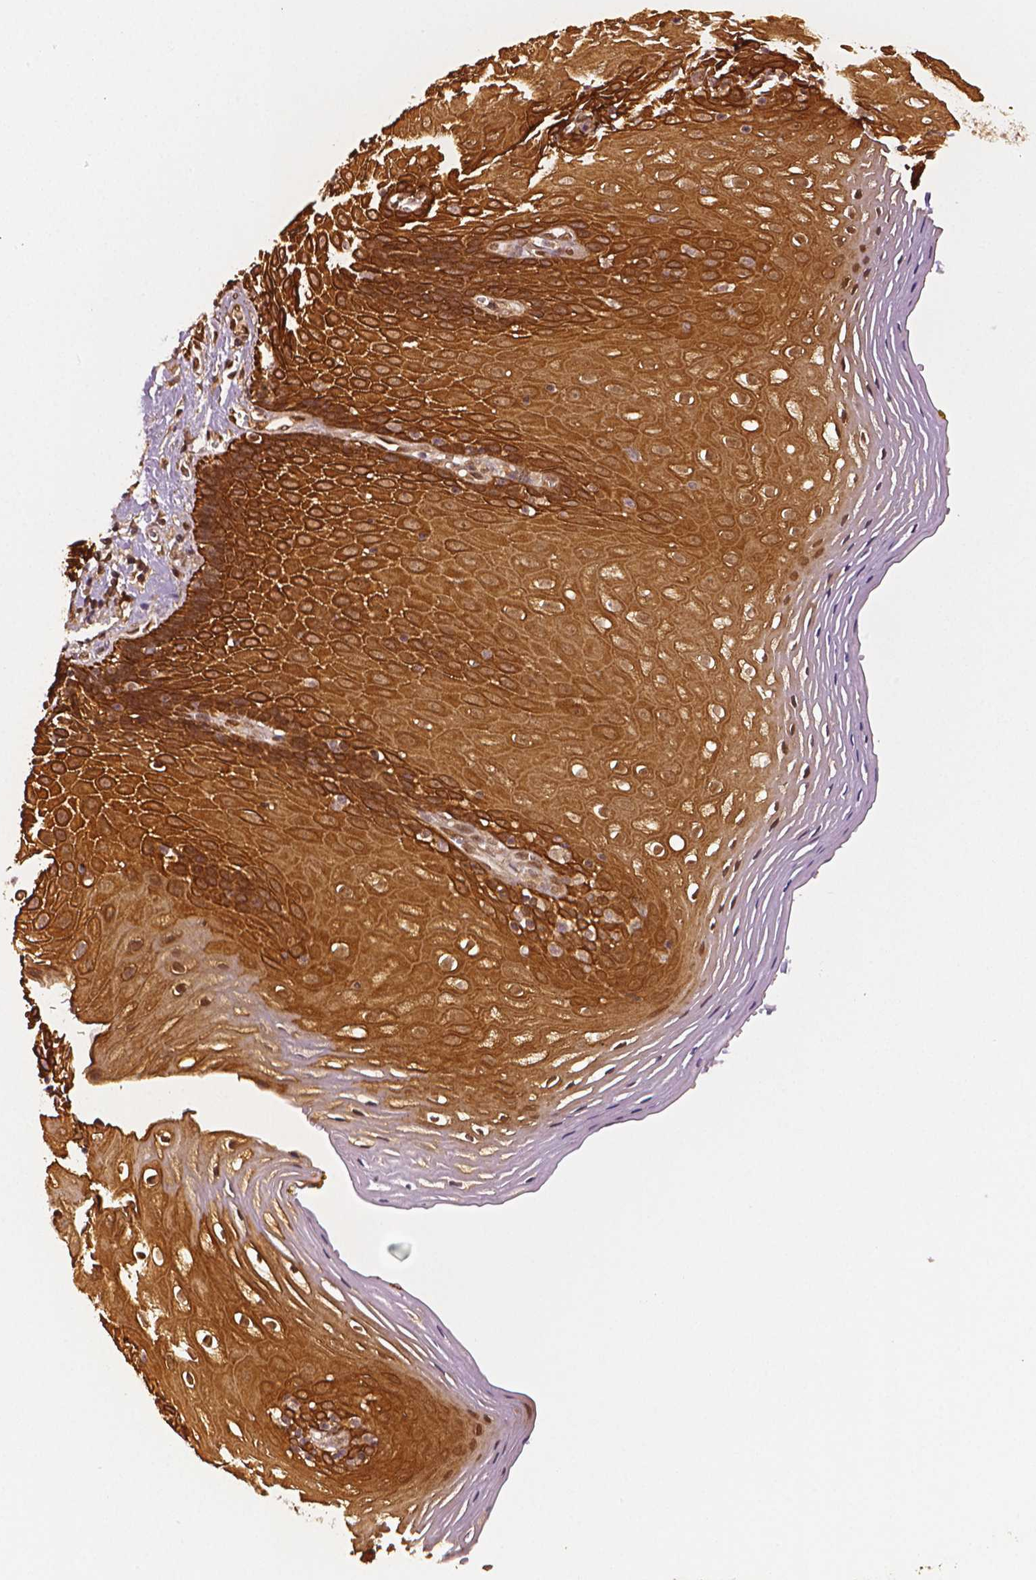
{"staining": {"intensity": "strong", "quantity": ">75%", "location": "cytoplasmic/membranous"}, "tissue": "esophagus", "cell_type": "Squamous epithelial cells", "image_type": "normal", "snomed": [{"axis": "morphology", "description": "Normal tissue, NOS"}, {"axis": "topography", "description": "Esophagus"}], "caption": "Squamous epithelial cells reveal strong cytoplasmic/membranous positivity in about >75% of cells in unremarkable esophagus. The staining was performed using DAB to visualize the protein expression in brown, while the nuclei were stained in blue with hematoxylin (Magnification: 20x).", "gene": "STAT3", "patient": {"sex": "female", "age": 68}}